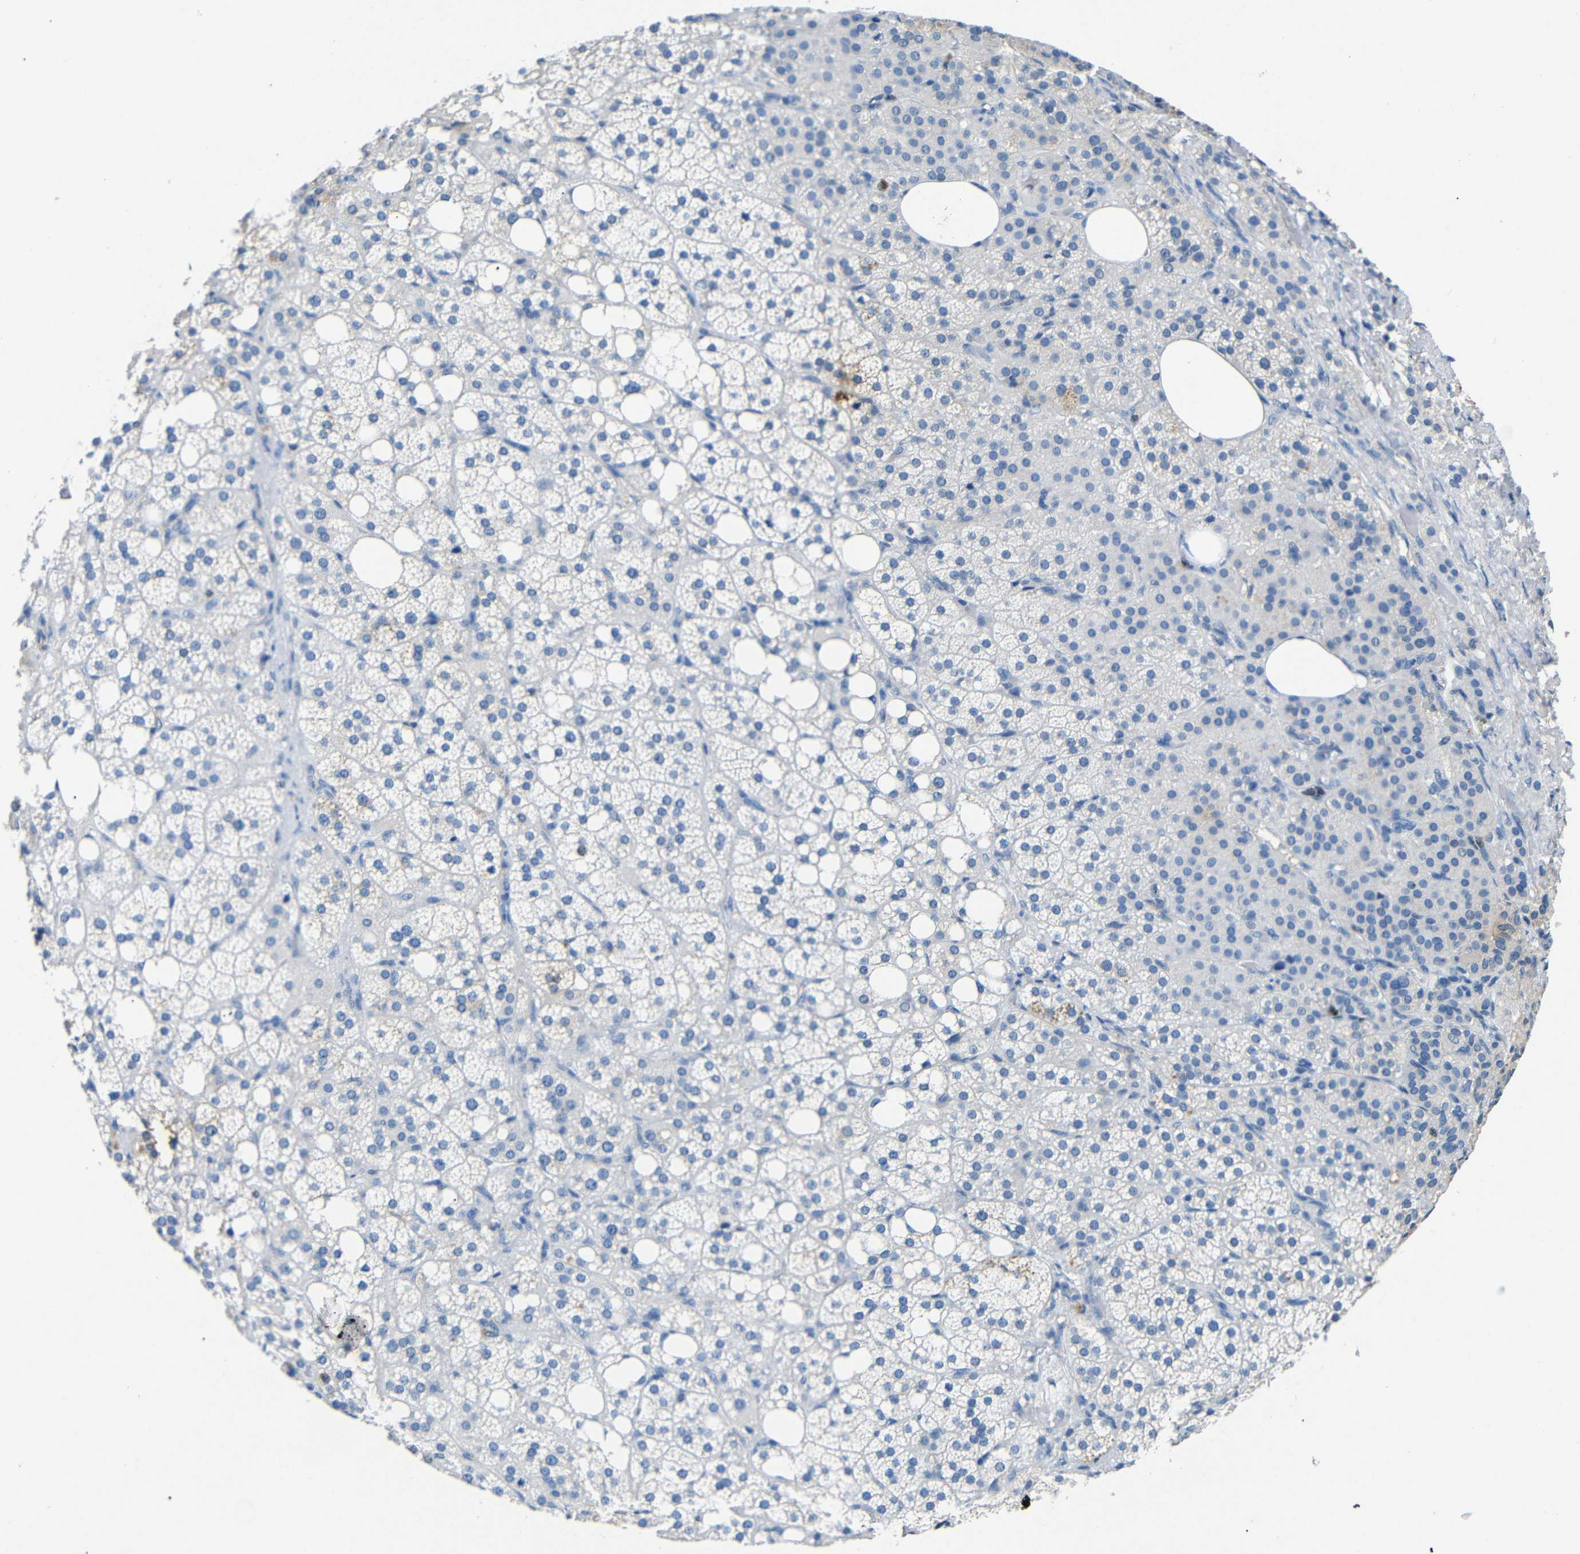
{"staining": {"intensity": "moderate", "quantity": "<25%", "location": "cytoplasmic/membranous"}, "tissue": "adrenal gland", "cell_type": "Glandular cells", "image_type": "normal", "snomed": [{"axis": "morphology", "description": "Normal tissue, NOS"}, {"axis": "topography", "description": "Adrenal gland"}], "caption": "Protein staining of unremarkable adrenal gland reveals moderate cytoplasmic/membranous positivity in about <25% of glandular cells. (IHC, brightfield microscopy, high magnification).", "gene": "INCENP", "patient": {"sex": "female", "age": 59}}